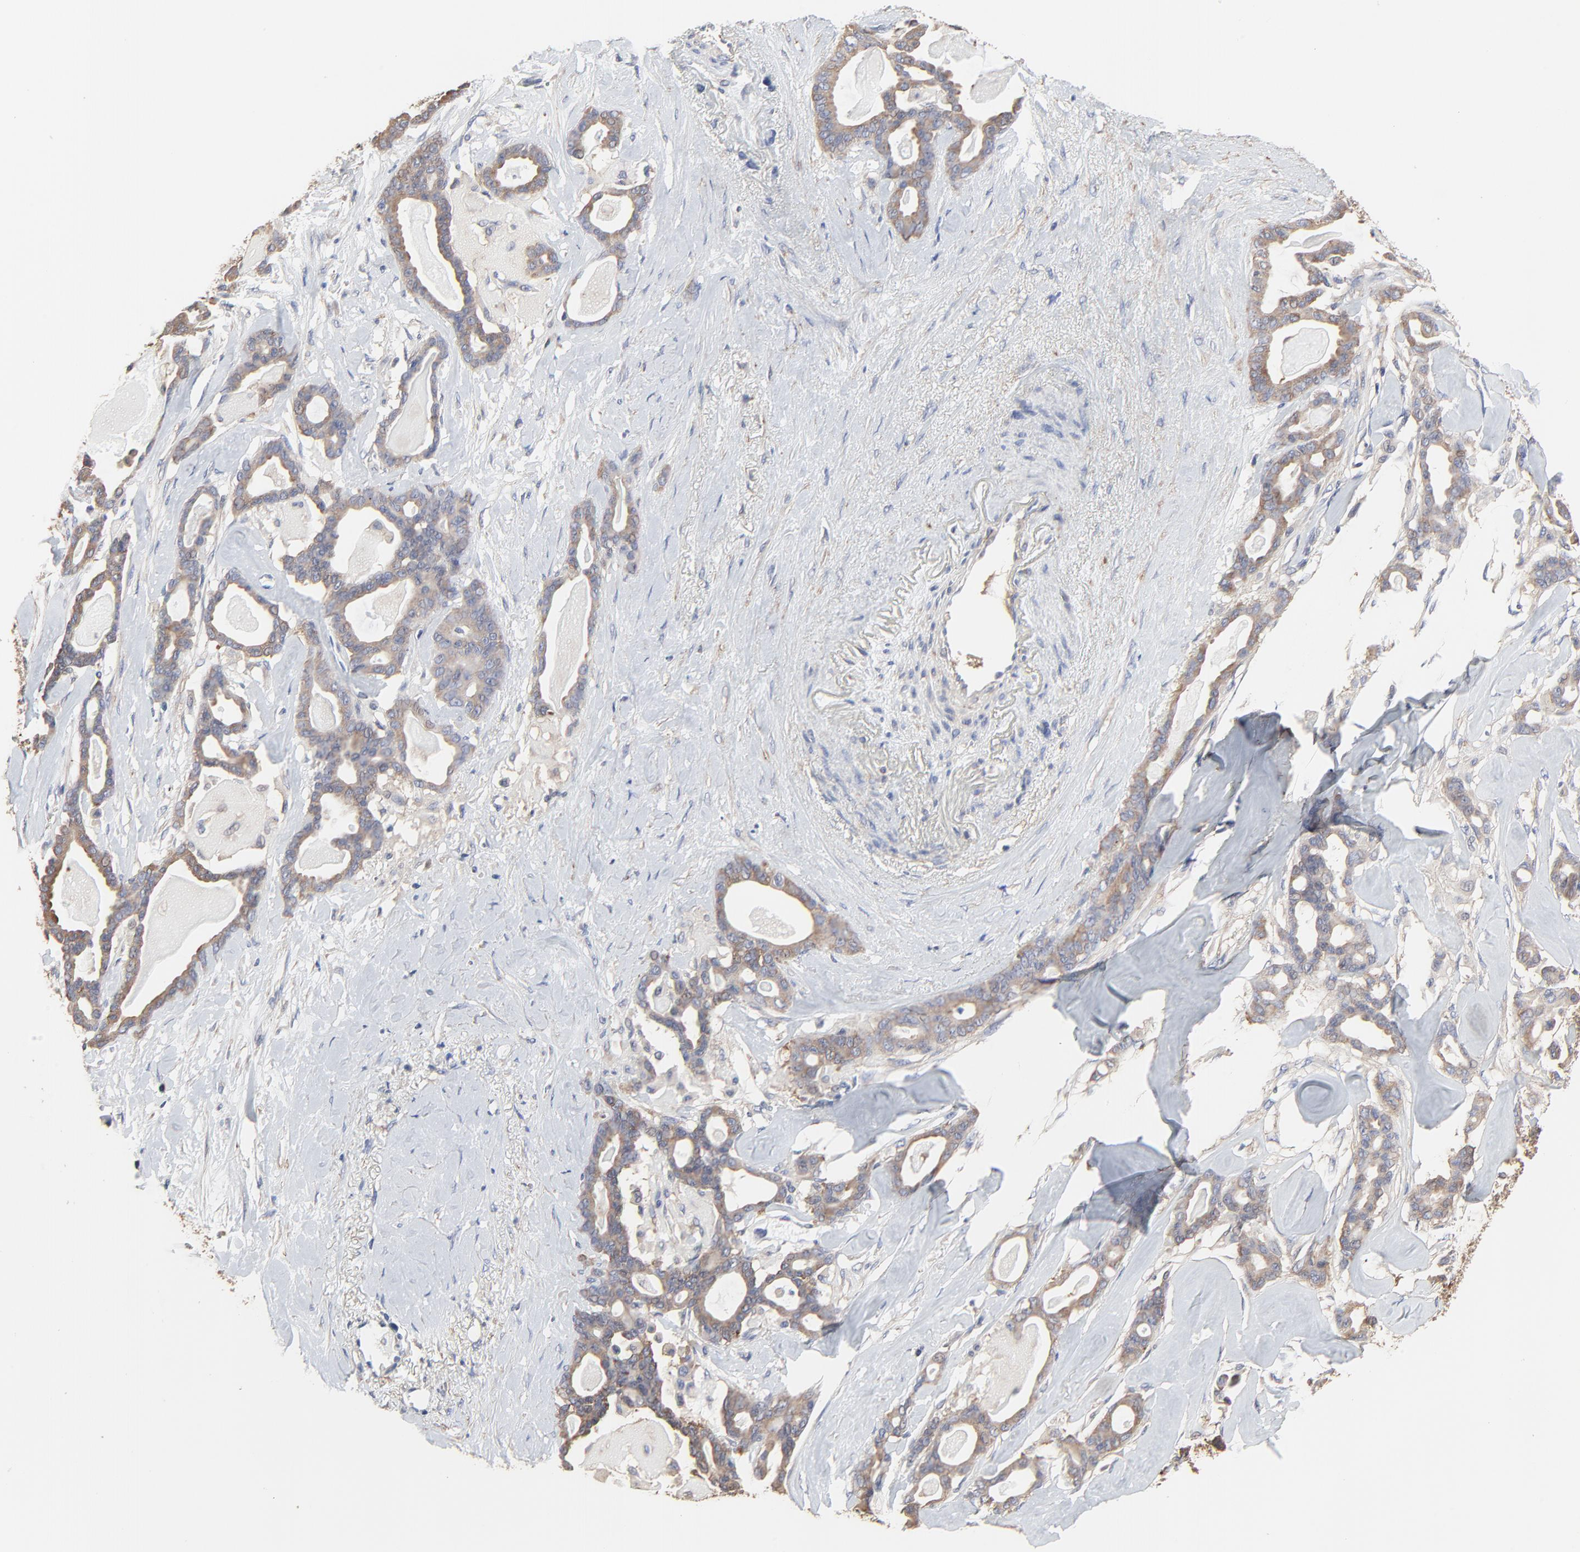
{"staining": {"intensity": "weak", "quantity": ">75%", "location": "cytoplasmic/membranous"}, "tissue": "pancreatic cancer", "cell_type": "Tumor cells", "image_type": "cancer", "snomed": [{"axis": "morphology", "description": "Adenocarcinoma, NOS"}, {"axis": "topography", "description": "Pancreas"}], "caption": "Adenocarcinoma (pancreatic) stained with a protein marker demonstrates weak staining in tumor cells.", "gene": "NXF3", "patient": {"sex": "male", "age": 63}}